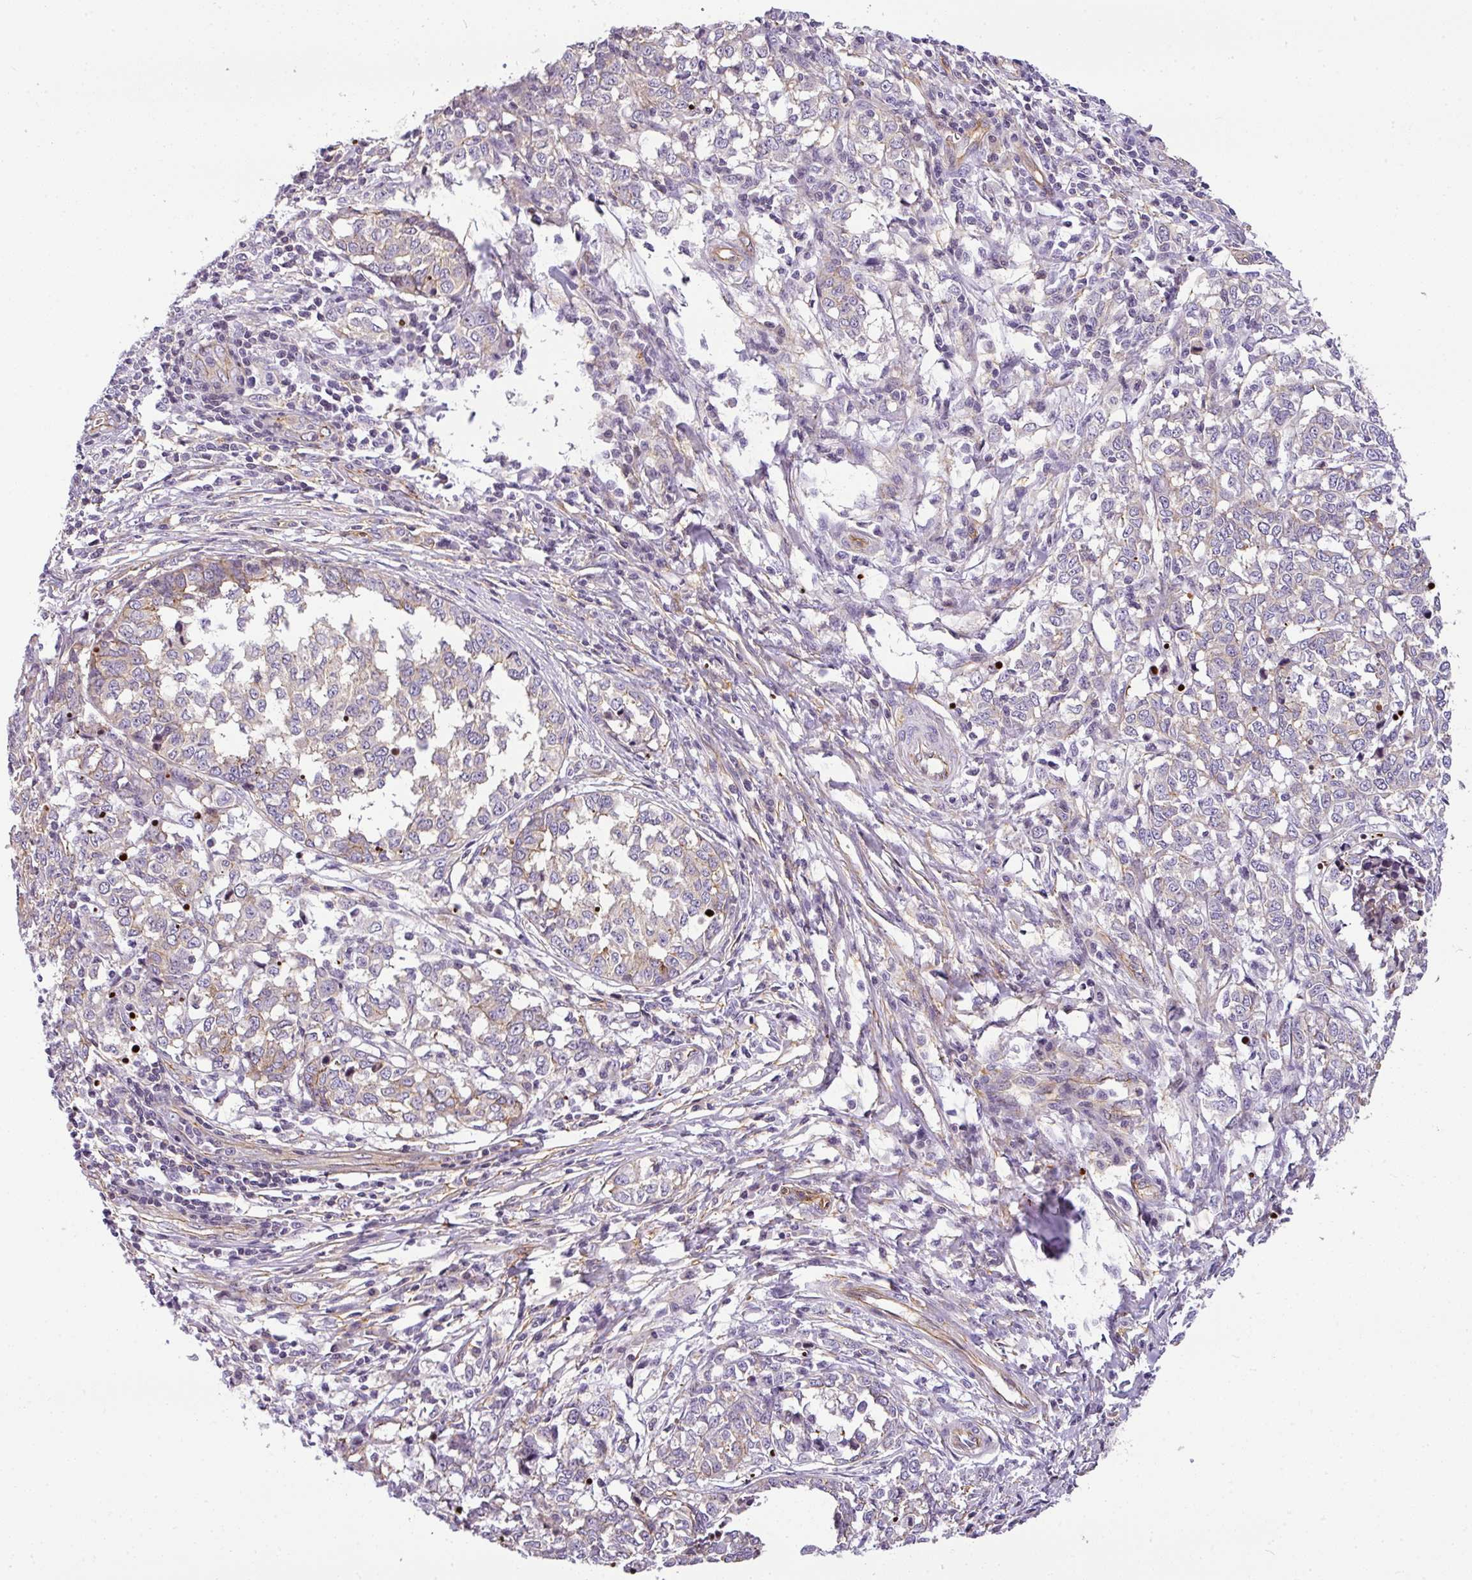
{"staining": {"intensity": "negative", "quantity": "none", "location": "none"}, "tissue": "melanoma", "cell_type": "Tumor cells", "image_type": "cancer", "snomed": [{"axis": "morphology", "description": "Malignant melanoma, NOS"}, {"axis": "topography", "description": "Skin"}], "caption": "The image displays no staining of tumor cells in malignant melanoma. (DAB immunohistochemistry, high magnification).", "gene": "OR11H4", "patient": {"sex": "female", "age": 72}}